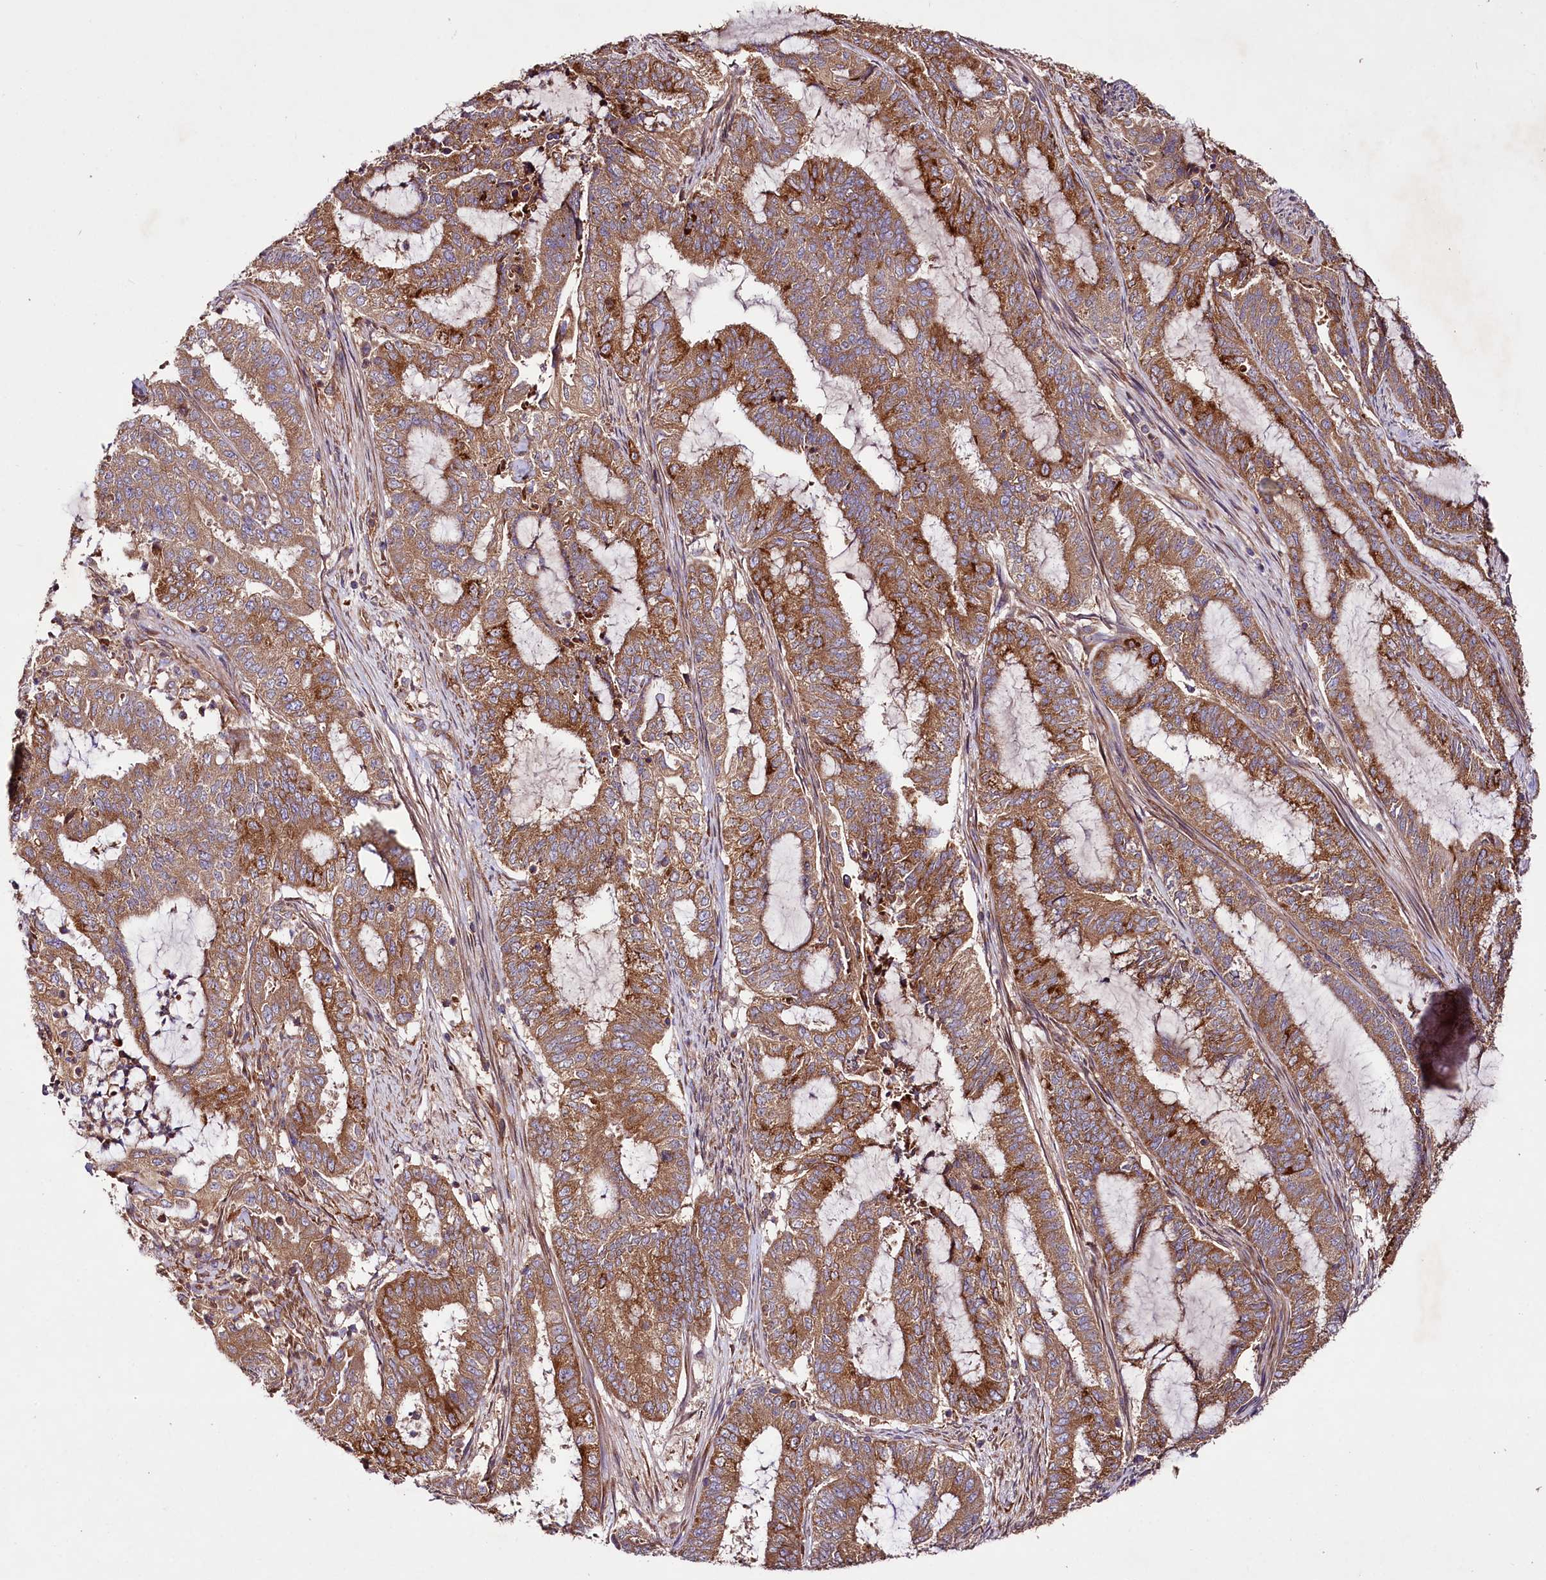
{"staining": {"intensity": "moderate", "quantity": ">75%", "location": "cytoplasmic/membranous"}, "tissue": "endometrial cancer", "cell_type": "Tumor cells", "image_type": "cancer", "snomed": [{"axis": "morphology", "description": "Adenocarcinoma, NOS"}, {"axis": "topography", "description": "Endometrium"}], "caption": "Immunohistochemistry image of neoplastic tissue: endometrial cancer stained using IHC shows medium levels of moderate protein expression localized specifically in the cytoplasmic/membranous of tumor cells, appearing as a cytoplasmic/membranous brown color.", "gene": "CEP295", "patient": {"sex": "female", "age": 51}}